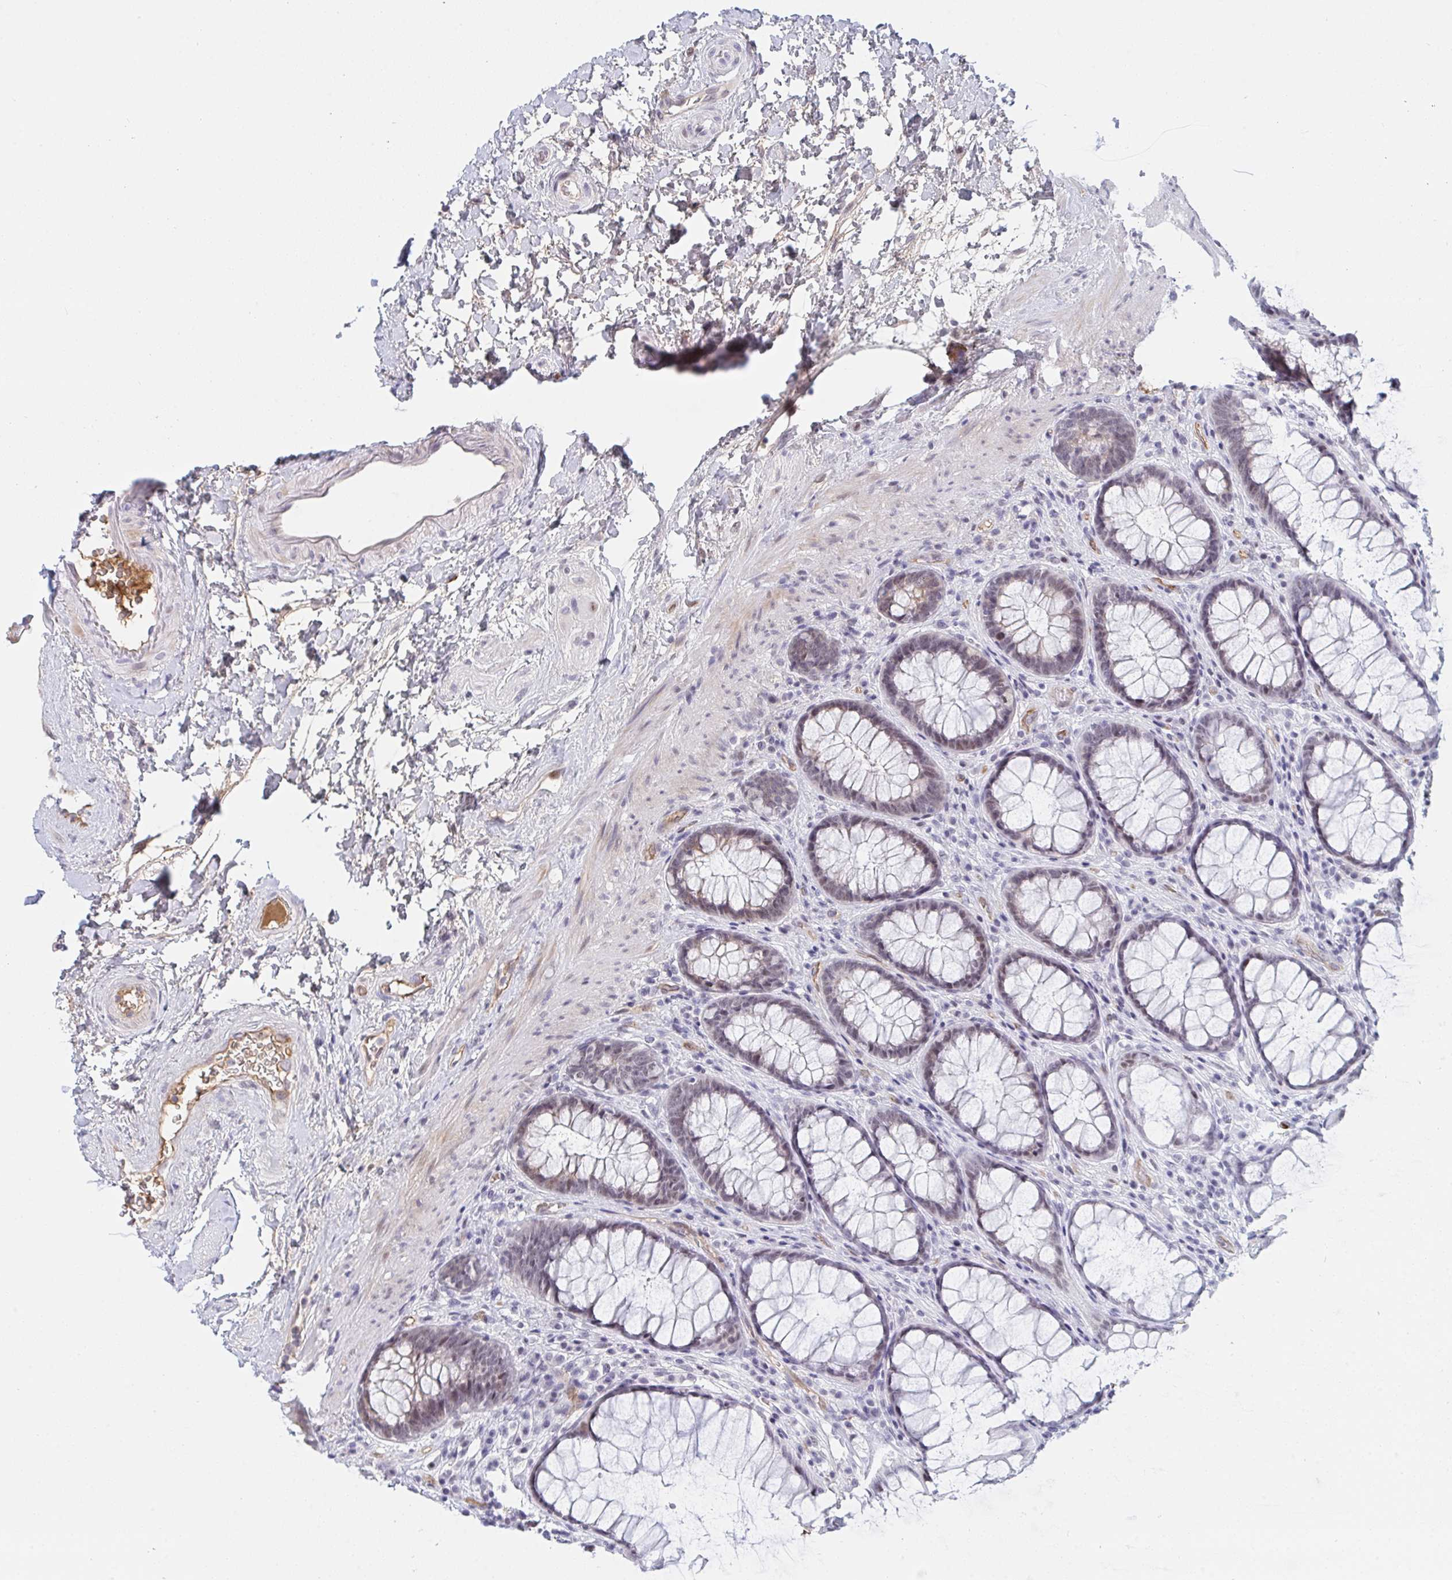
{"staining": {"intensity": "weak", "quantity": "25%-75%", "location": "nuclear"}, "tissue": "rectum", "cell_type": "Glandular cells", "image_type": "normal", "snomed": [{"axis": "morphology", "description": "Normal tissue, NOS"}, {"axis": "topography", "description": "Rectum"}], "caption": "IHC (DAB) staining of normal human rectum reveals weak nuclear protein positivity in about 25%-75% of glandular cells.", "gene": "DSCAML1", "patient": {"sex": "male", "age": 72}}